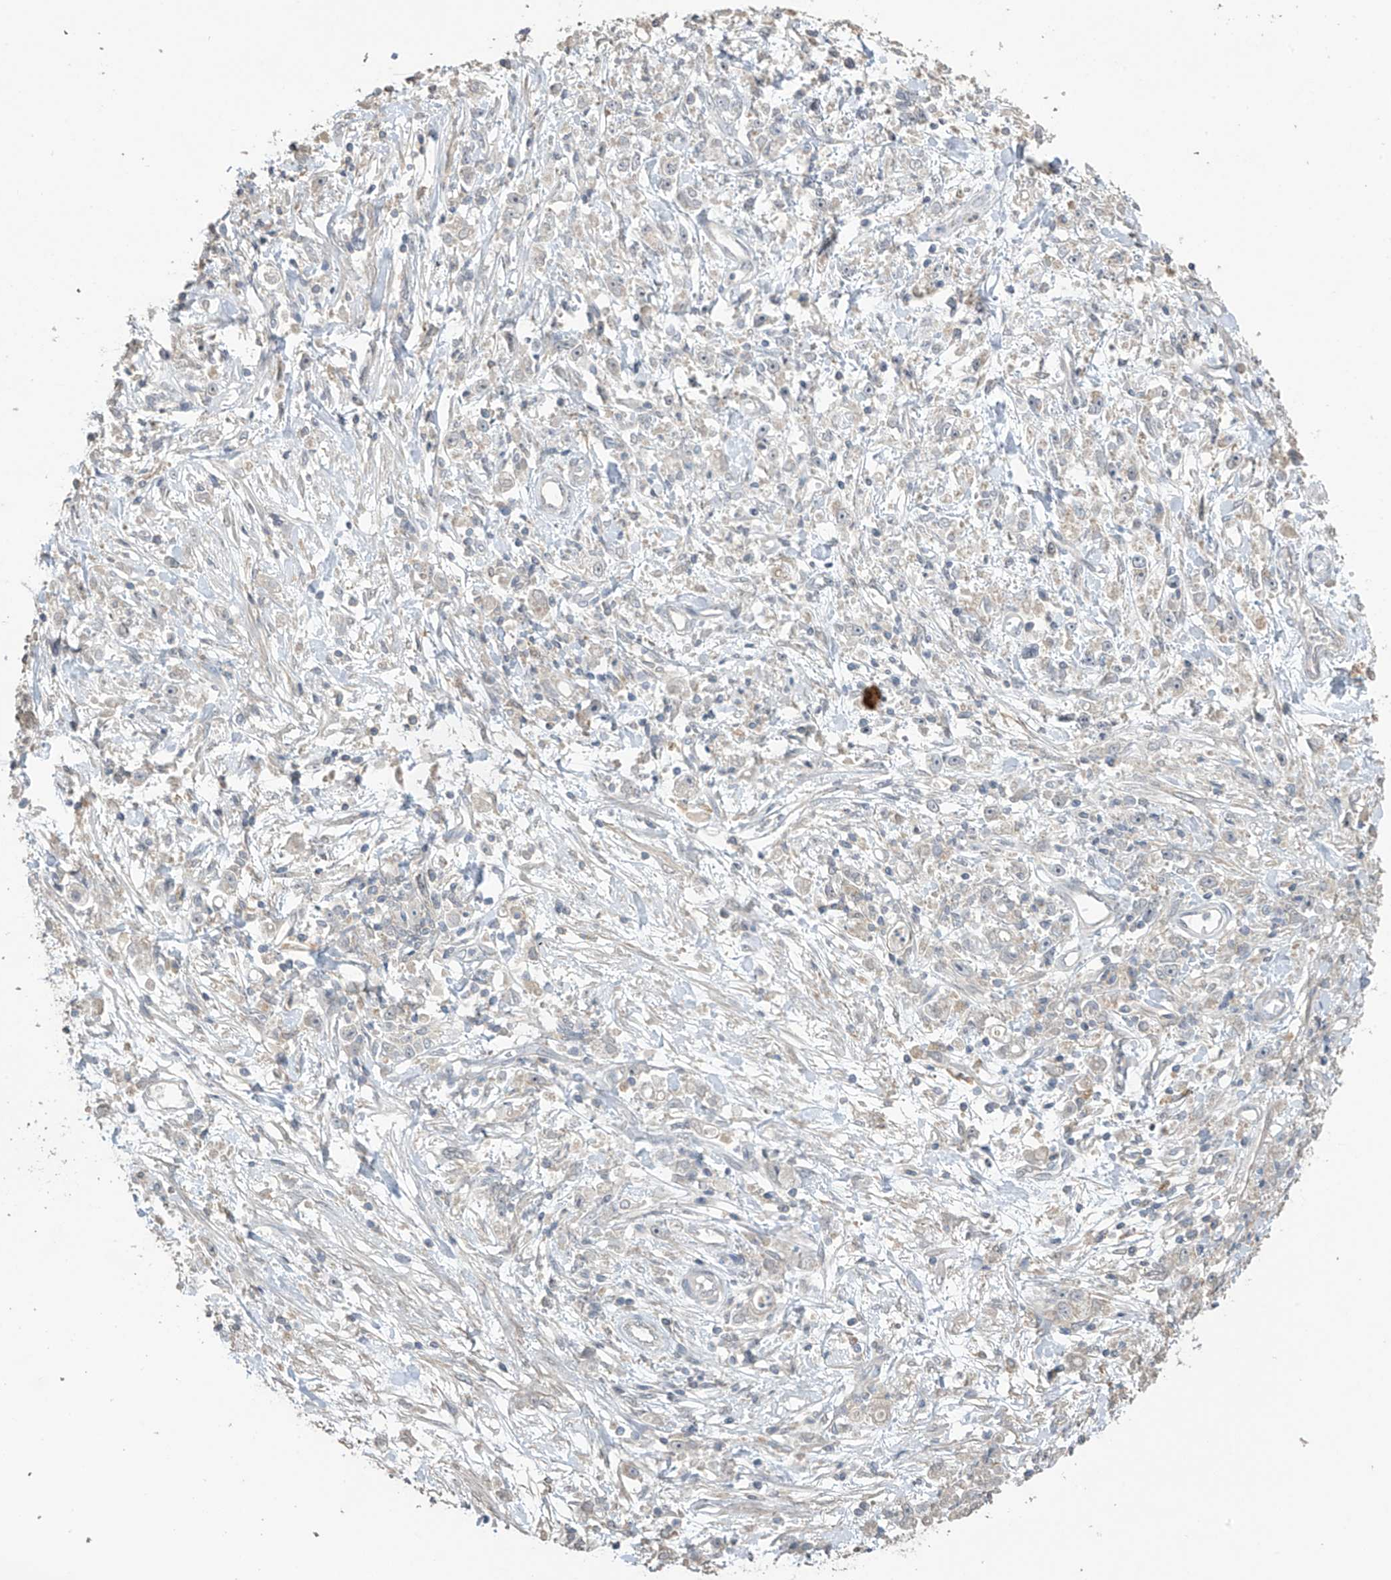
{"staining": {"intensity": "negative", "quantity": "none", "location": "none"}, "tissue": "stomach cancer", "cell_type": "Tumor cells", "image_type": "cancer", "snomed": [{"axis": "morphology", "description": "Adenocarcinoma, NOS"}, {"axis": "topography", "description": "Stomach"}], "caption": "Immunohistochemistry of human stomach cancer reveals no staining in tumor cells.", "gene": "SLFN14", "patient": {"sex": "female", "age": 59}}